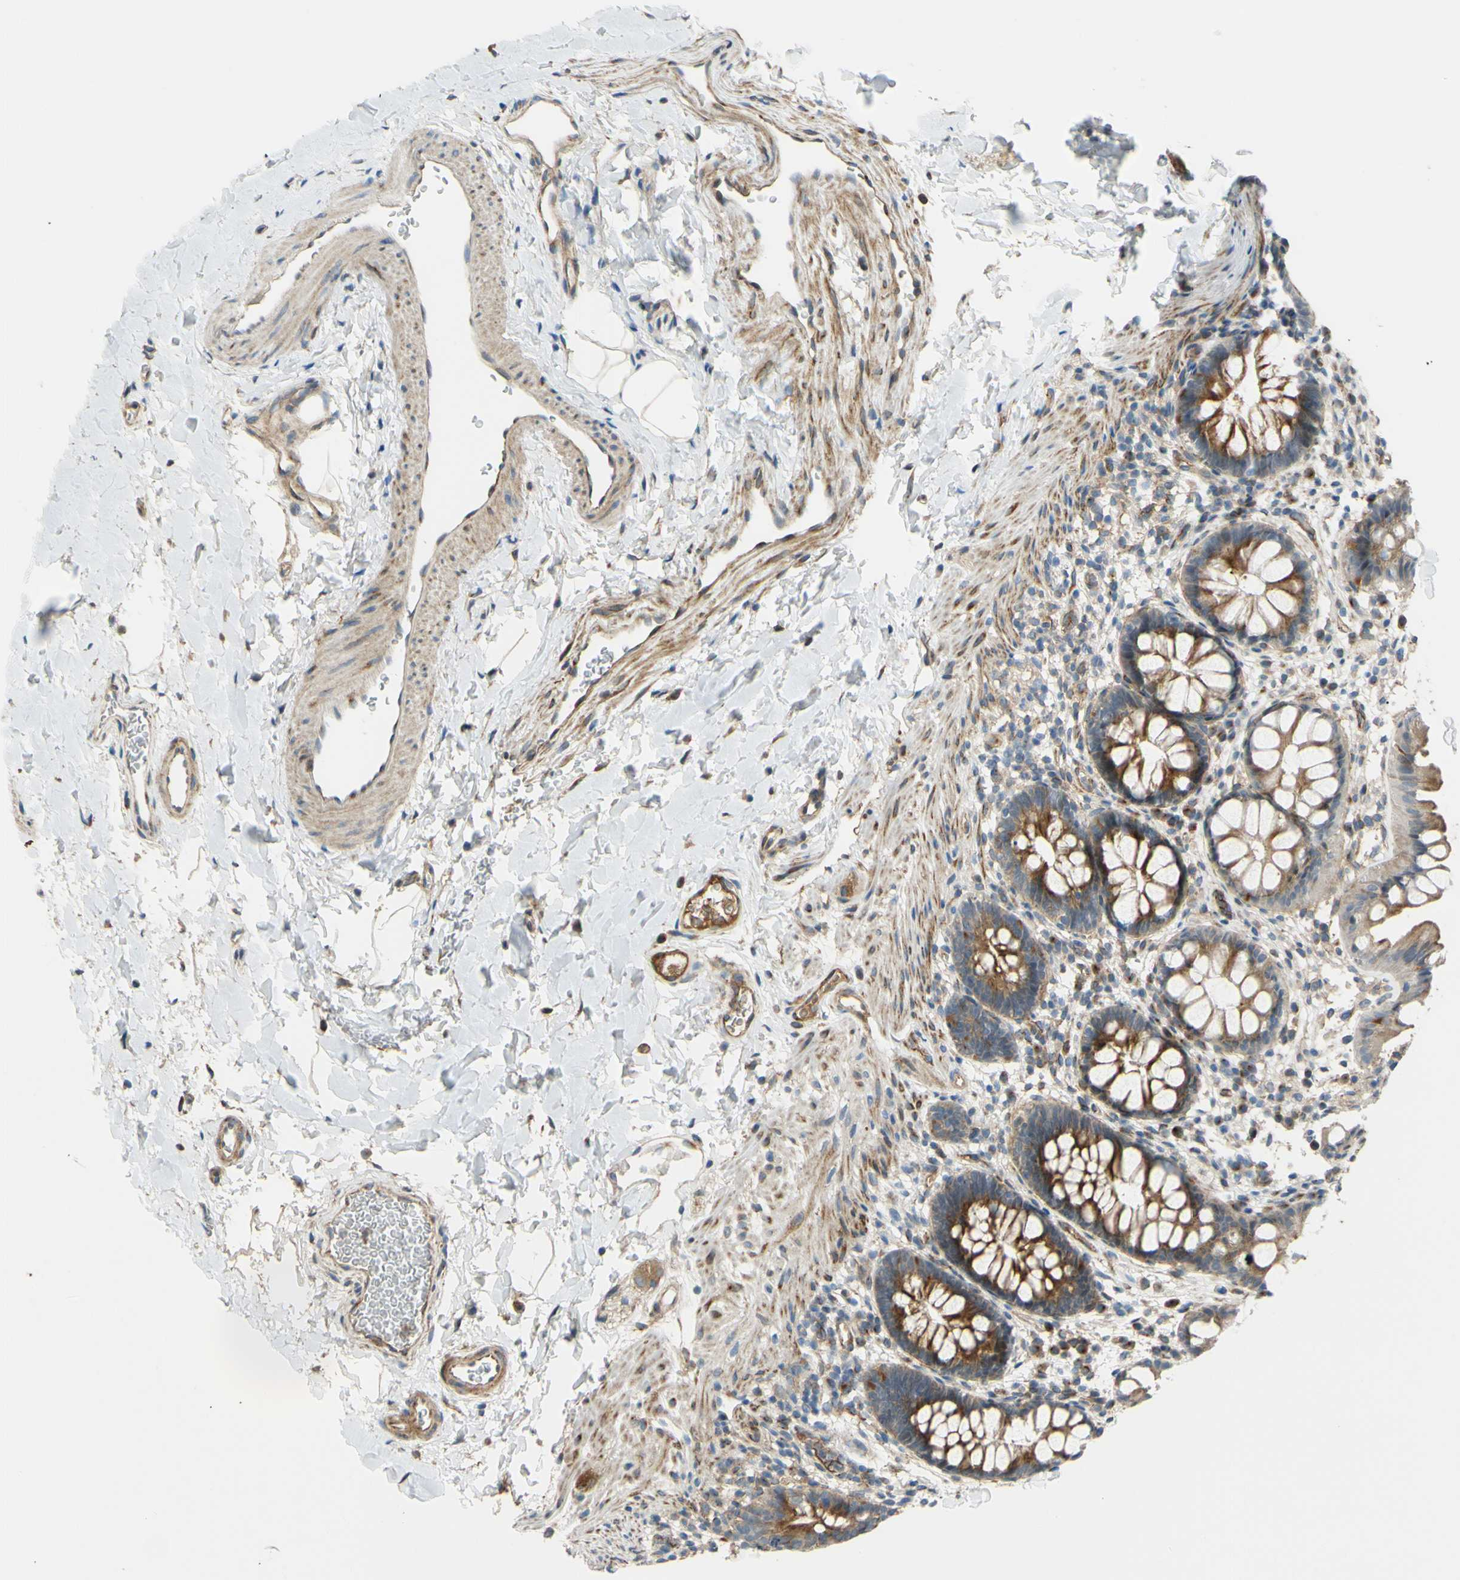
{"staining": {"intensity": "moderate", "quantity": ">75%", "location": "cytoplasmic/membranous"}, "tissue": "rectum", "cell_type": "Glandular cells", "image_type": "normal", "snomed": [{"axis": "morphology", "description": "Normal tissue, NOS"}, {"axis": "topography", "description": "Rectum"}], "caption": "Immunohistochemical staining of benign human rectum displays >75% levels of moderate cytoplasmic/membranous protein staining in about >75% of glandular cells. Immunohistochemistry stains the protein of interest in brown and the nuclei are stained blue.", "gene": "ARHGAP1", "patient": {"sex": "female", "age": 24}}